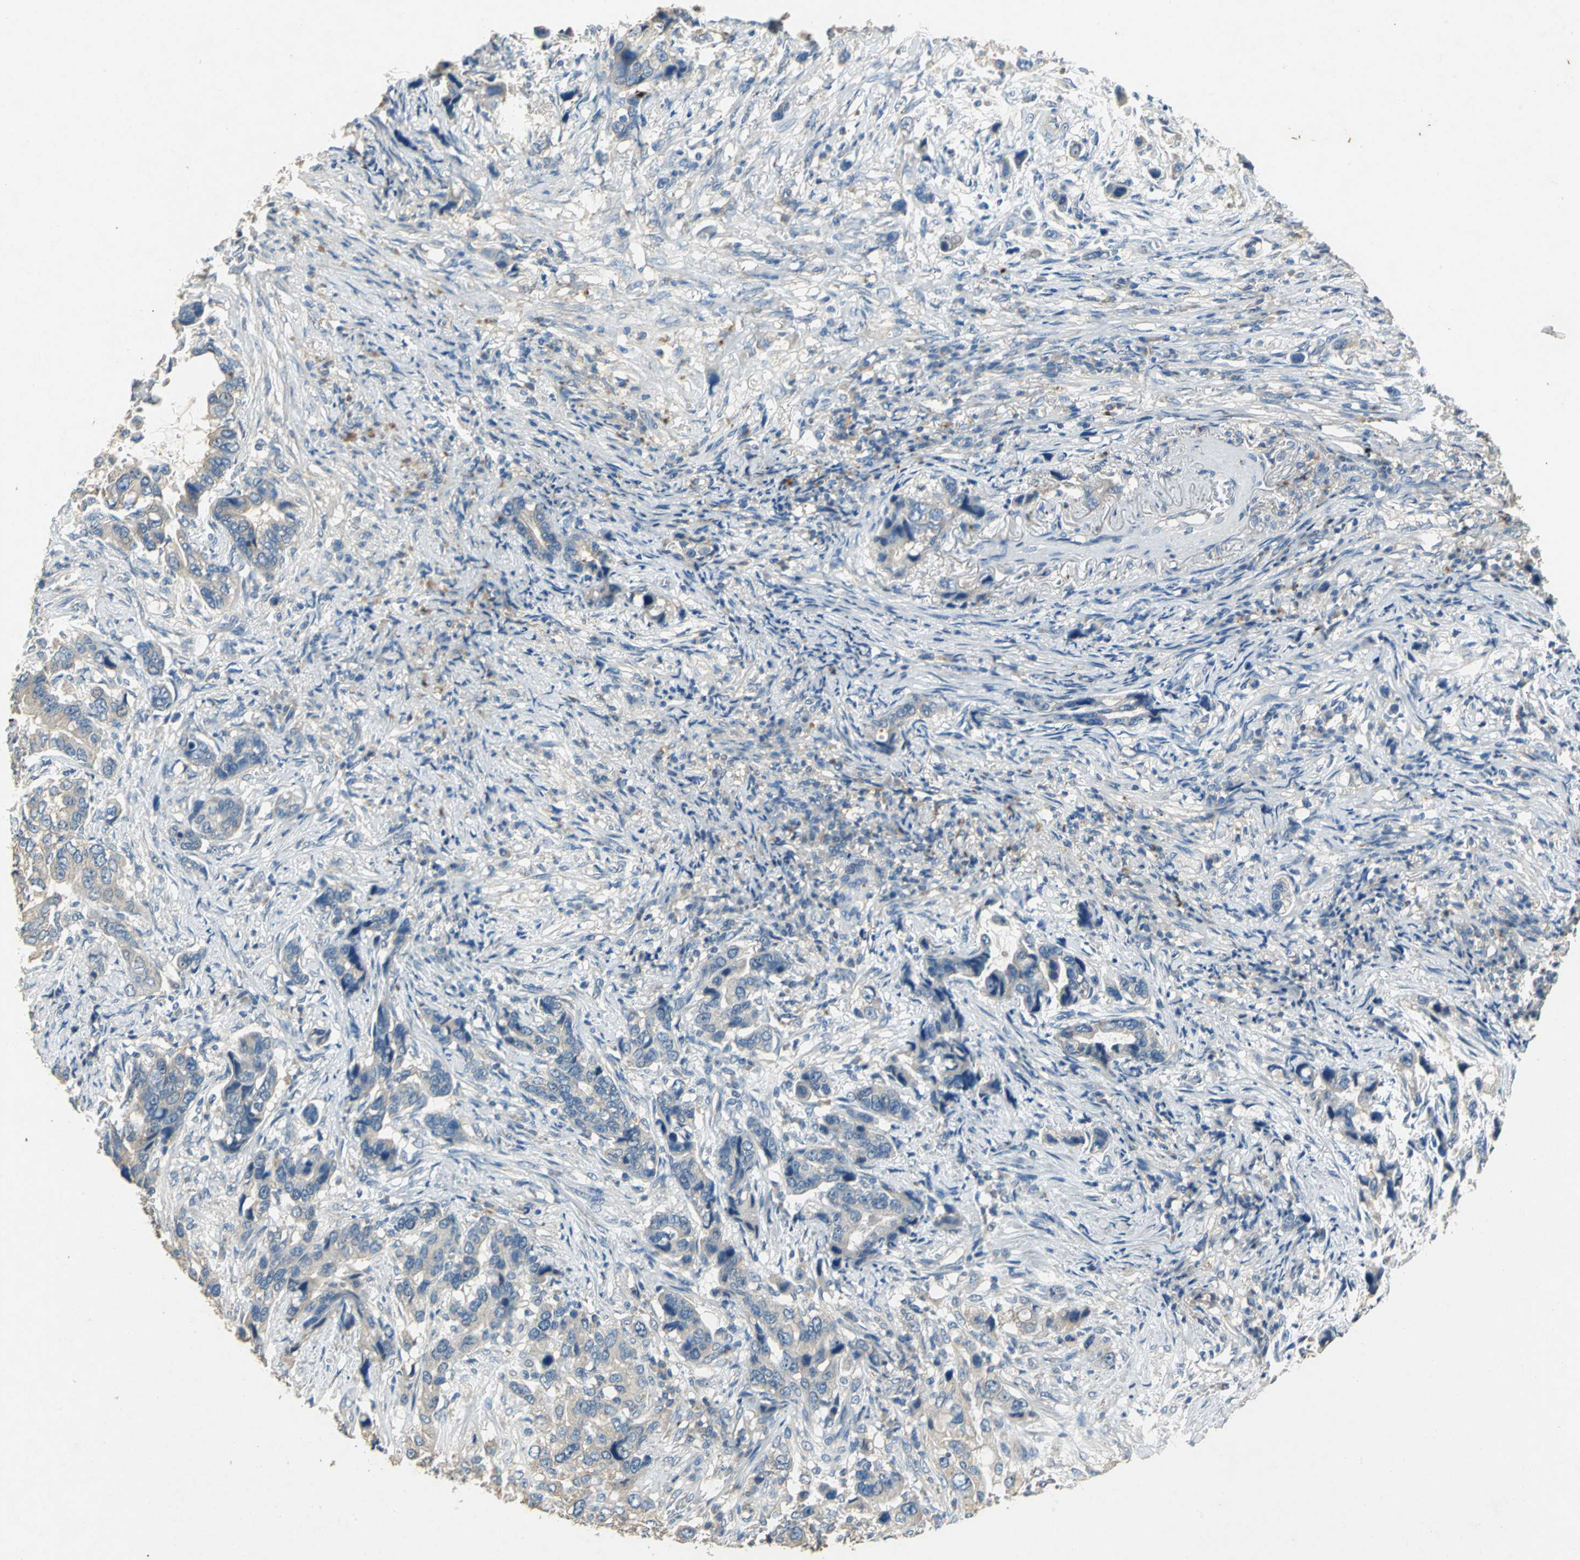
{"staining": {"intensity": "weak", "quantity": ">75%", "location": "cytoplasmic/membranous"}, "tissue": "stomach cancer", "cell_type": "Tumor cells", "image_type": "cancer", "snomed": [{"axis": "morphology", "description": "Adenocarcinoma, NOS"}, {"axis": "topography", "description": "Stomach, lower"}], "caption": "A low amount of weak cytoplasmic/membranous expression is identified in about >75% of tumor cells in stomach cancer (adenocarcinoma) tissue.", "gene": "ADAMTS5", "patient": {"sex": "female", "age": 93}}